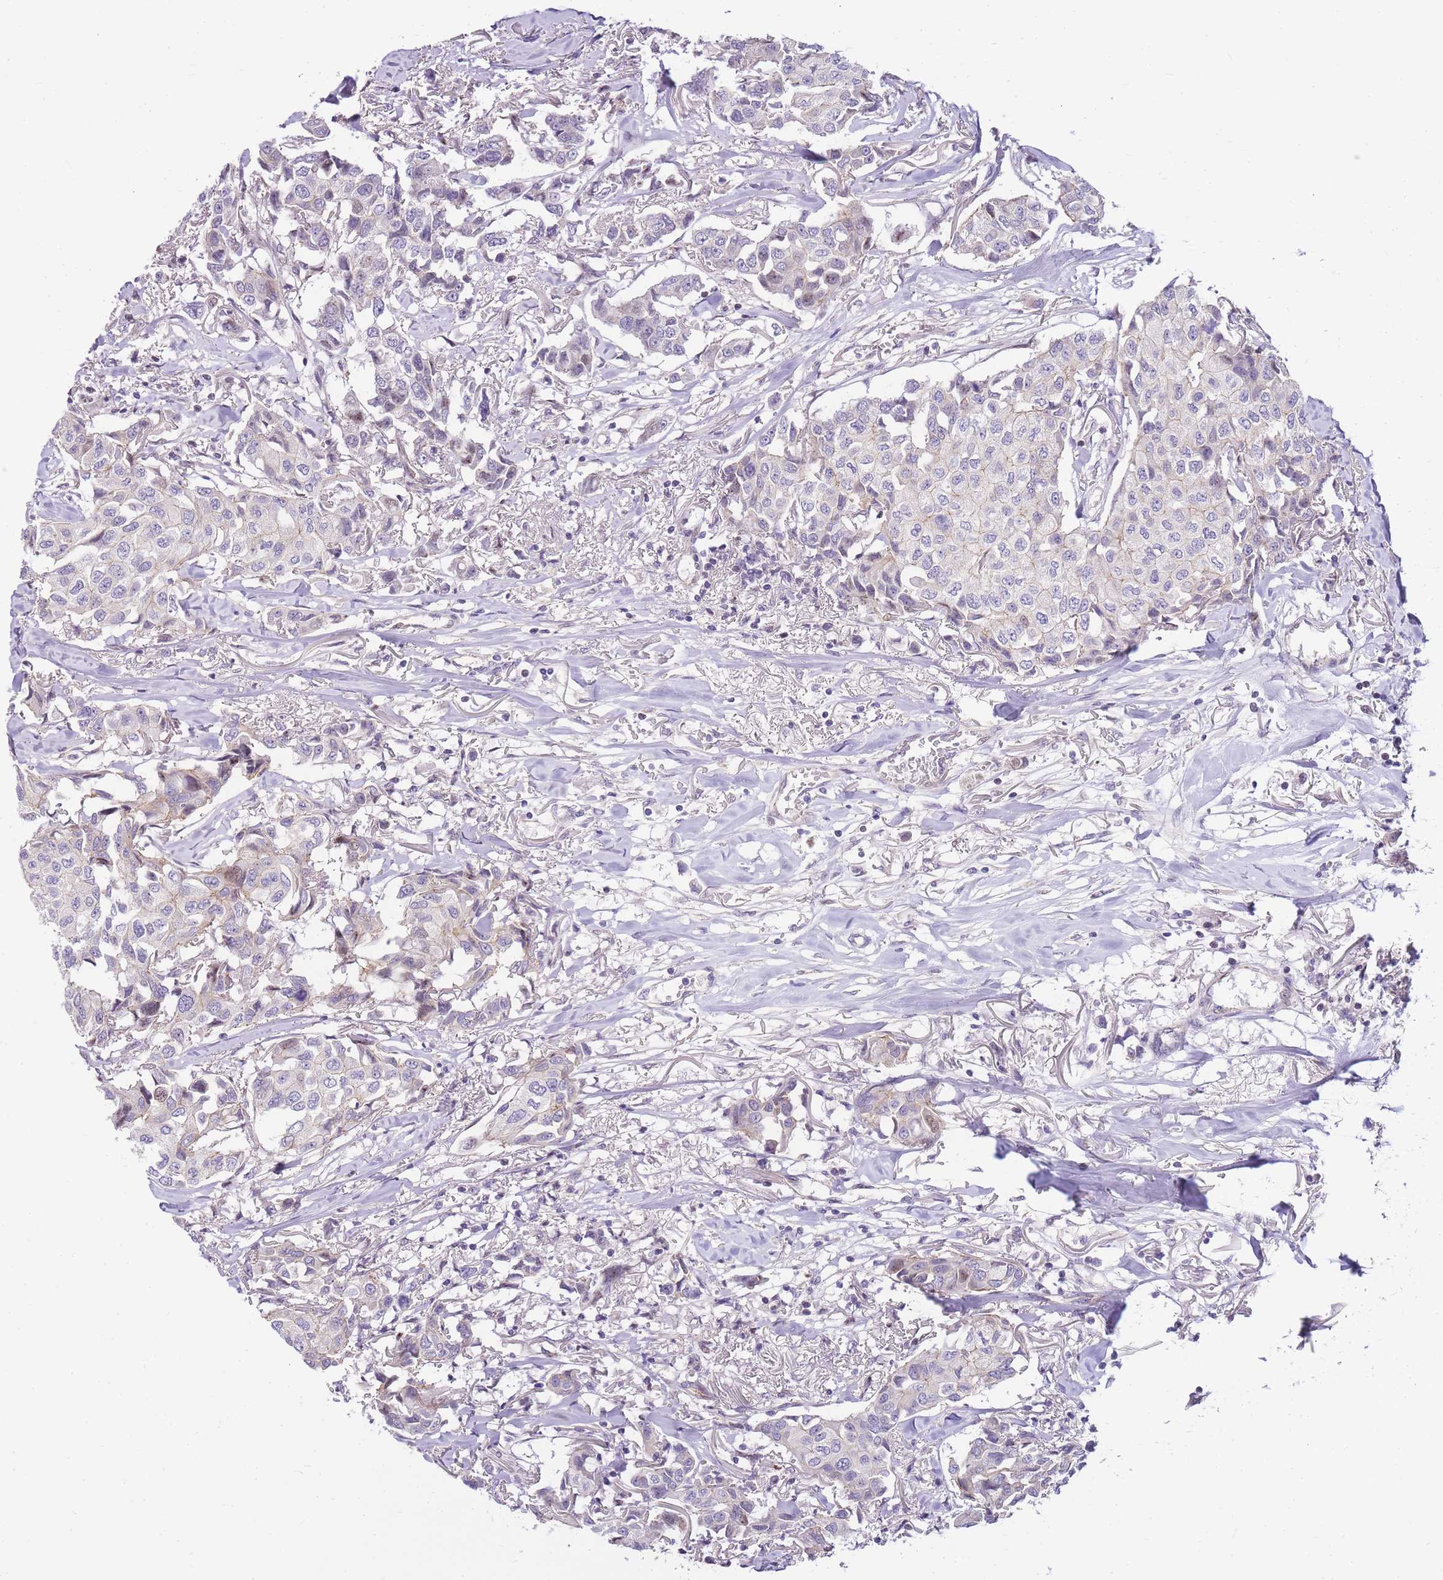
{"staining": {"intensity": "negative", "quantity": "none", "location": "none"}, "tissue": "breast cancer", "cell_type": "Tumor cells", "image_type": "cancer", "snomed": [{"axis": "morphology", "description": "Duct carcinoma"}, {"axis": "topography", "description": "Breast"}], "caption": "The image shows no significant positivity in tumor cells of infiltrating ductal carcinoma (breast).", "gene": "CLBA1", "patient": {"sex": "female", "age": 80}}